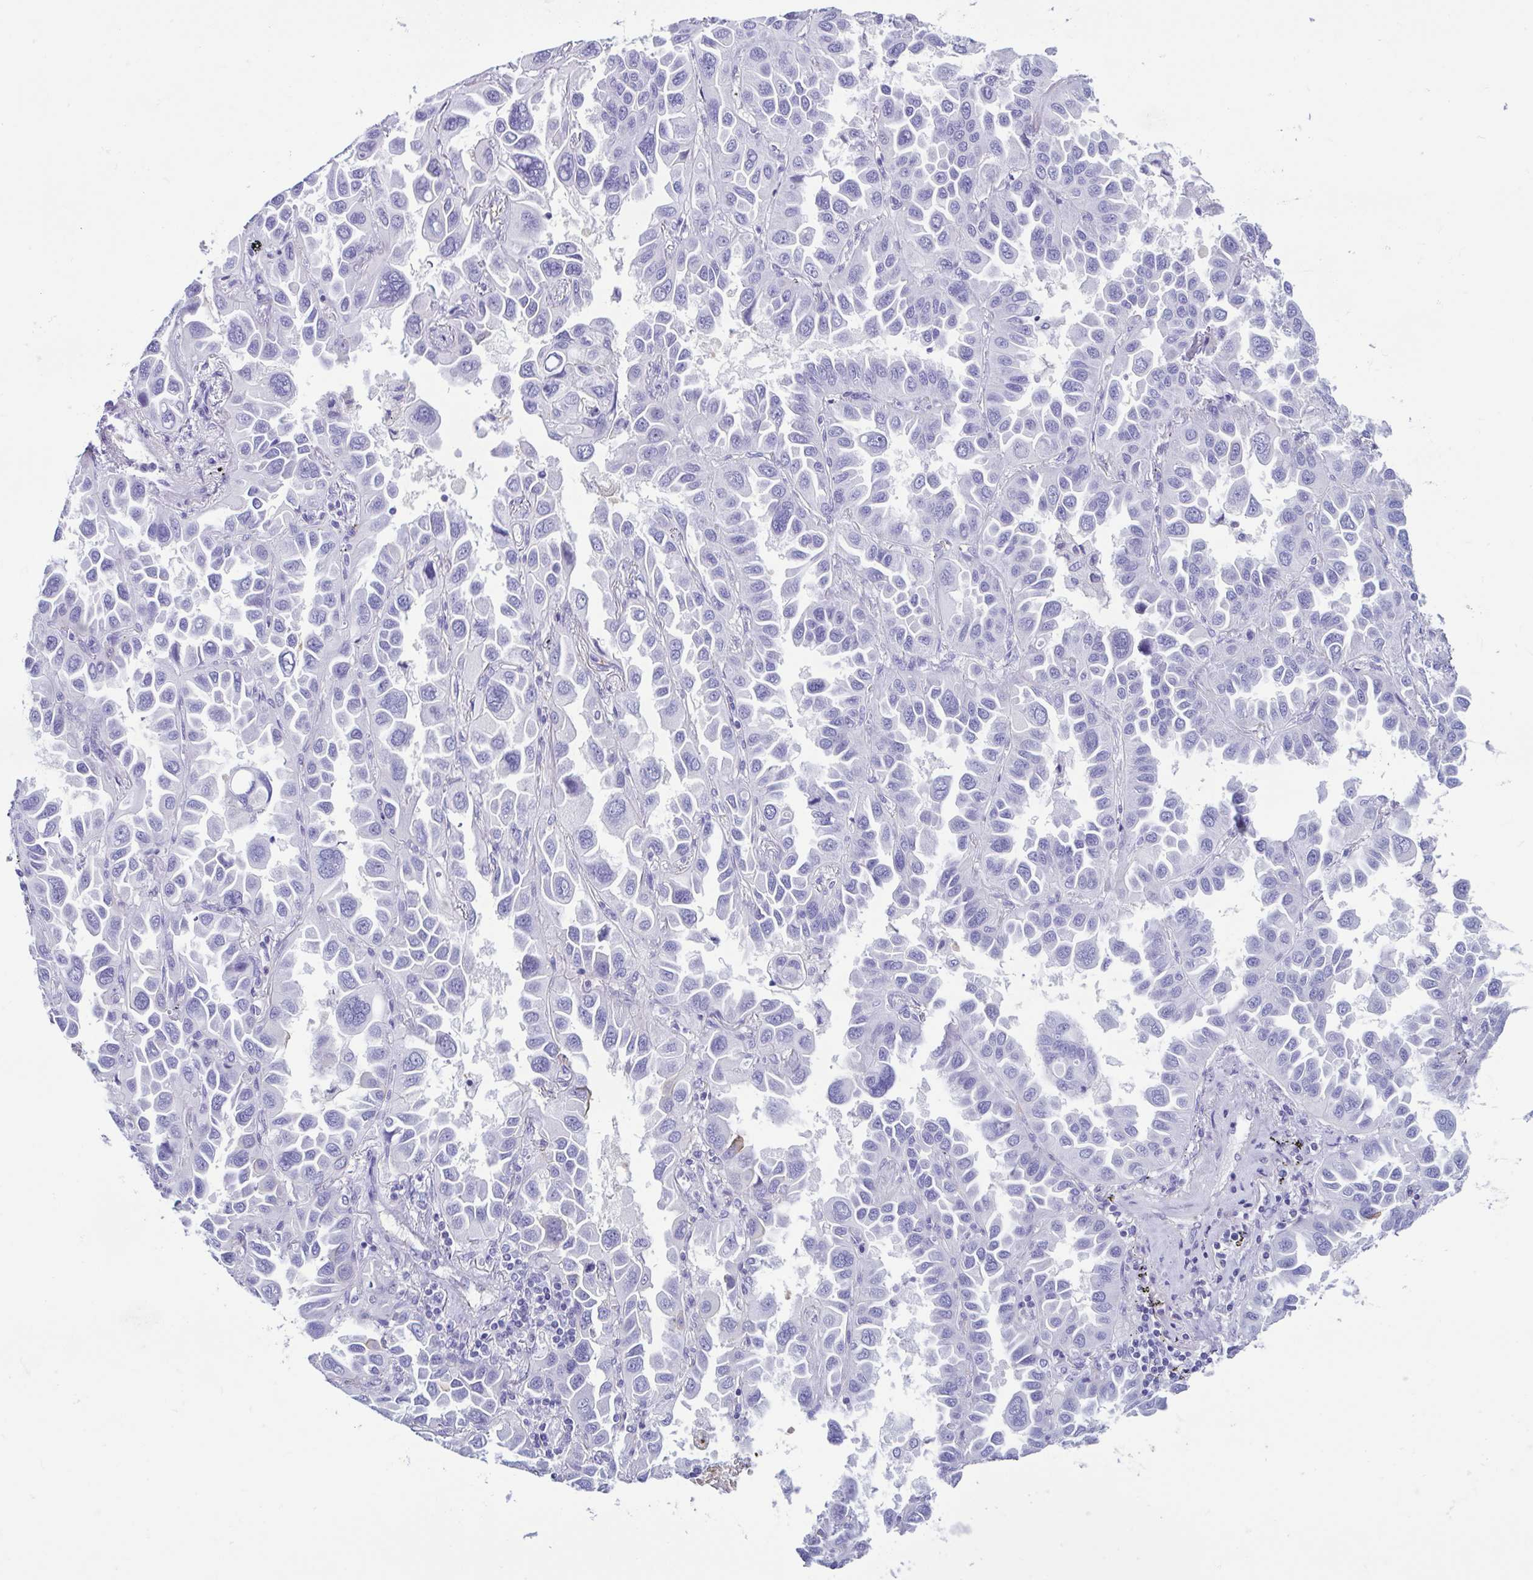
{"staining": {"intensity": "negative", "quantity": "none", "location": "none"}, "tissue": "lung cancer", "cell_type": "Tumor cells", "image_type": "cancer", "snomed": [{"axis": "morphology", "description": "Adenocarcinoma, NOS"}, {"axis": "topography", "description": "Lung"}], "caption": "Histopathology image shows no protein expression in tumor cells of lung adenocarcinoma tissue. The staining is performed using DAB brown chromogen with nuclei counter-stained in using hematoxylin.", "gene": "CYP11B1", "patient": {"sex": "male", "age": 64}}